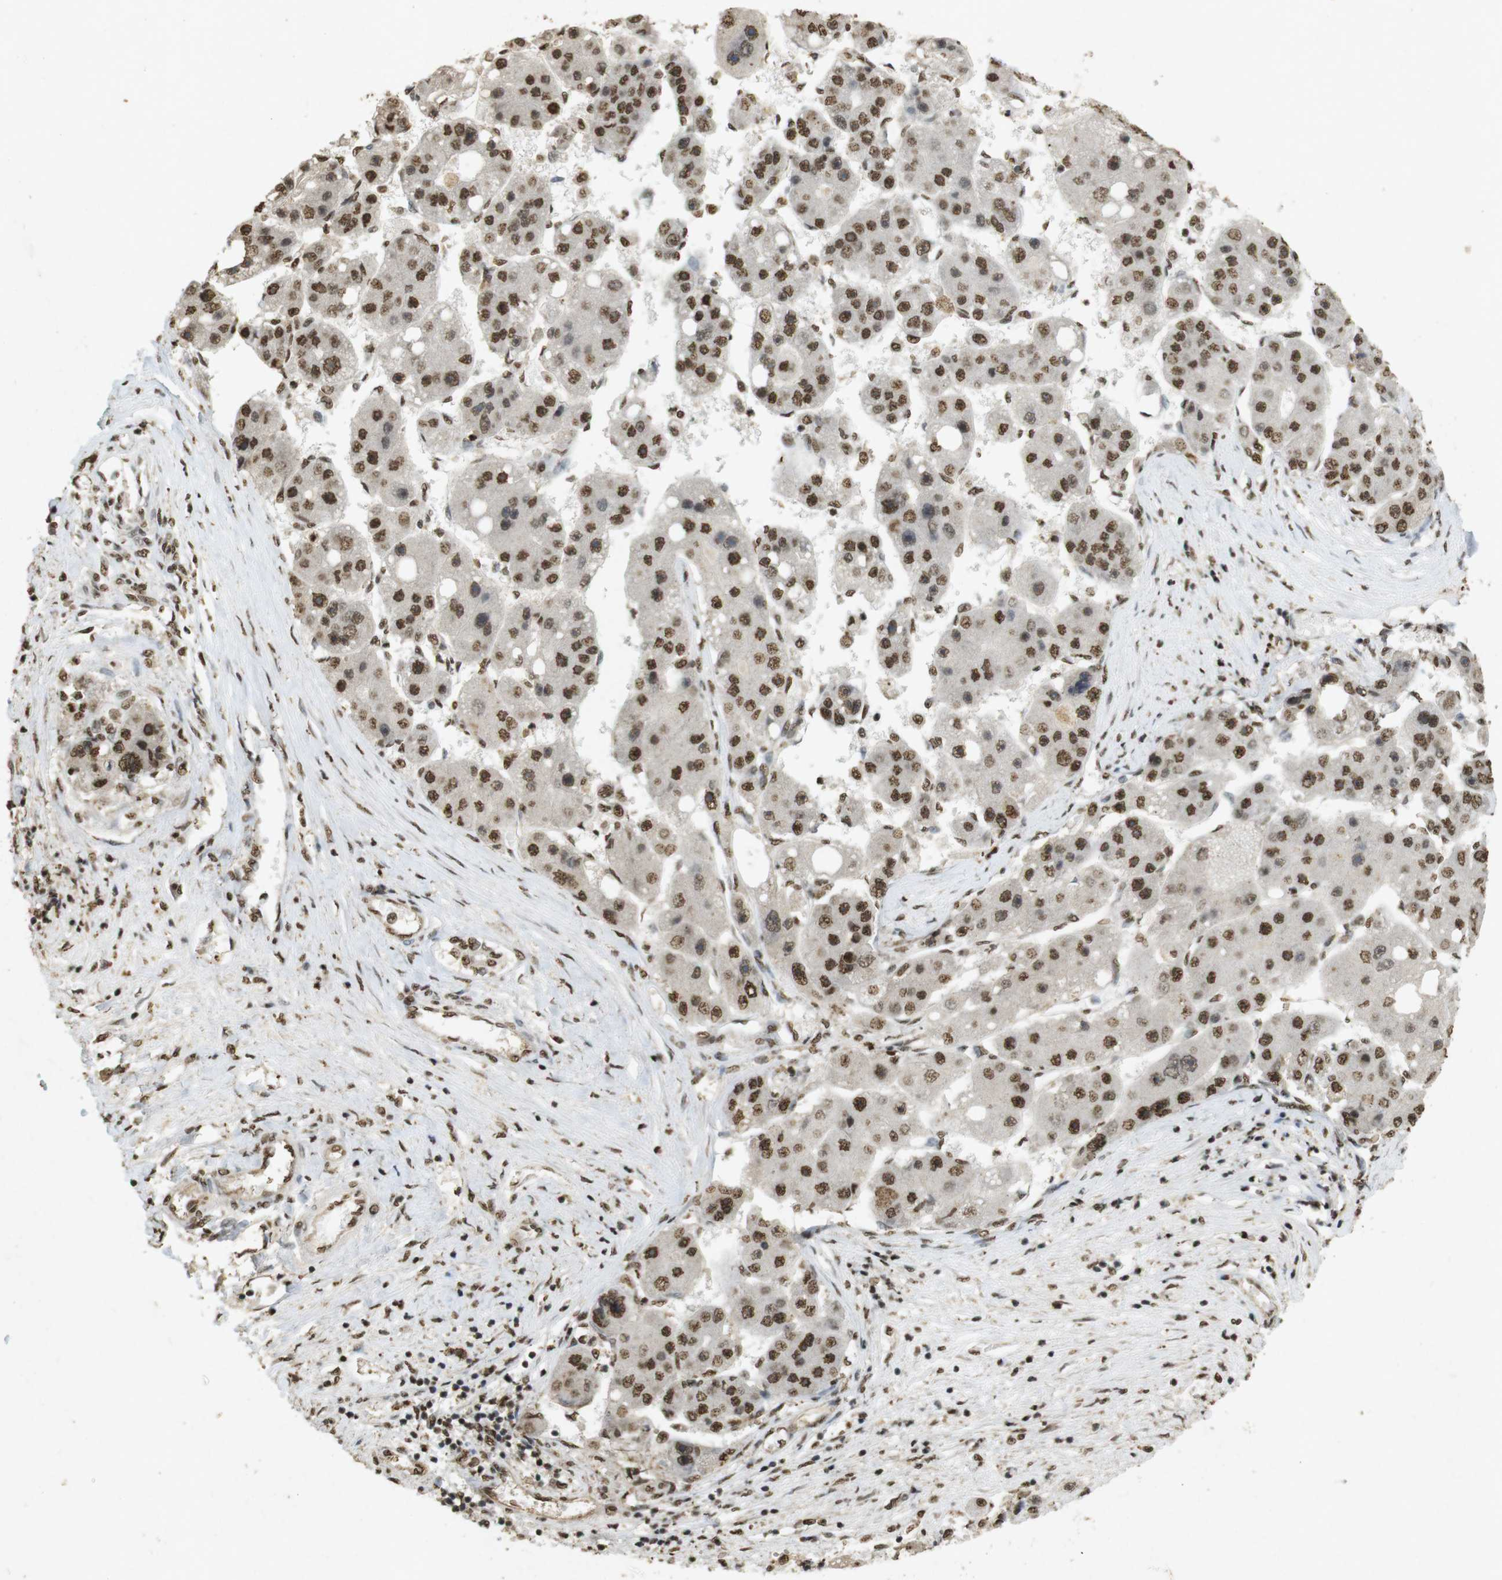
{"staining": {"intensity": "strong", "quantity": ">75%", "location": "nuclear"}, "tissue": "liver cancer", "cell_type": "Tumor cells", "image_type": "cancer", "snomed": [{"axis": "morphology", "description": "Carcinoma, Hepatocellular, NOS"}, {"axis": "topography", "description": "Liver"}], "caption": "Immunohistochemistry staining of liver hepatocellular carcinoma, which reveals high levels of strong nuclear positivity in about >75% of tumor cells indicating strong nuclear protein expression. The staining was performed using DAB (brown) for protein detection and nuclei were counterstained in hematoxylin (blue).", "gene": "GATA4", "patient": {"sex": "female", "age": 61}}